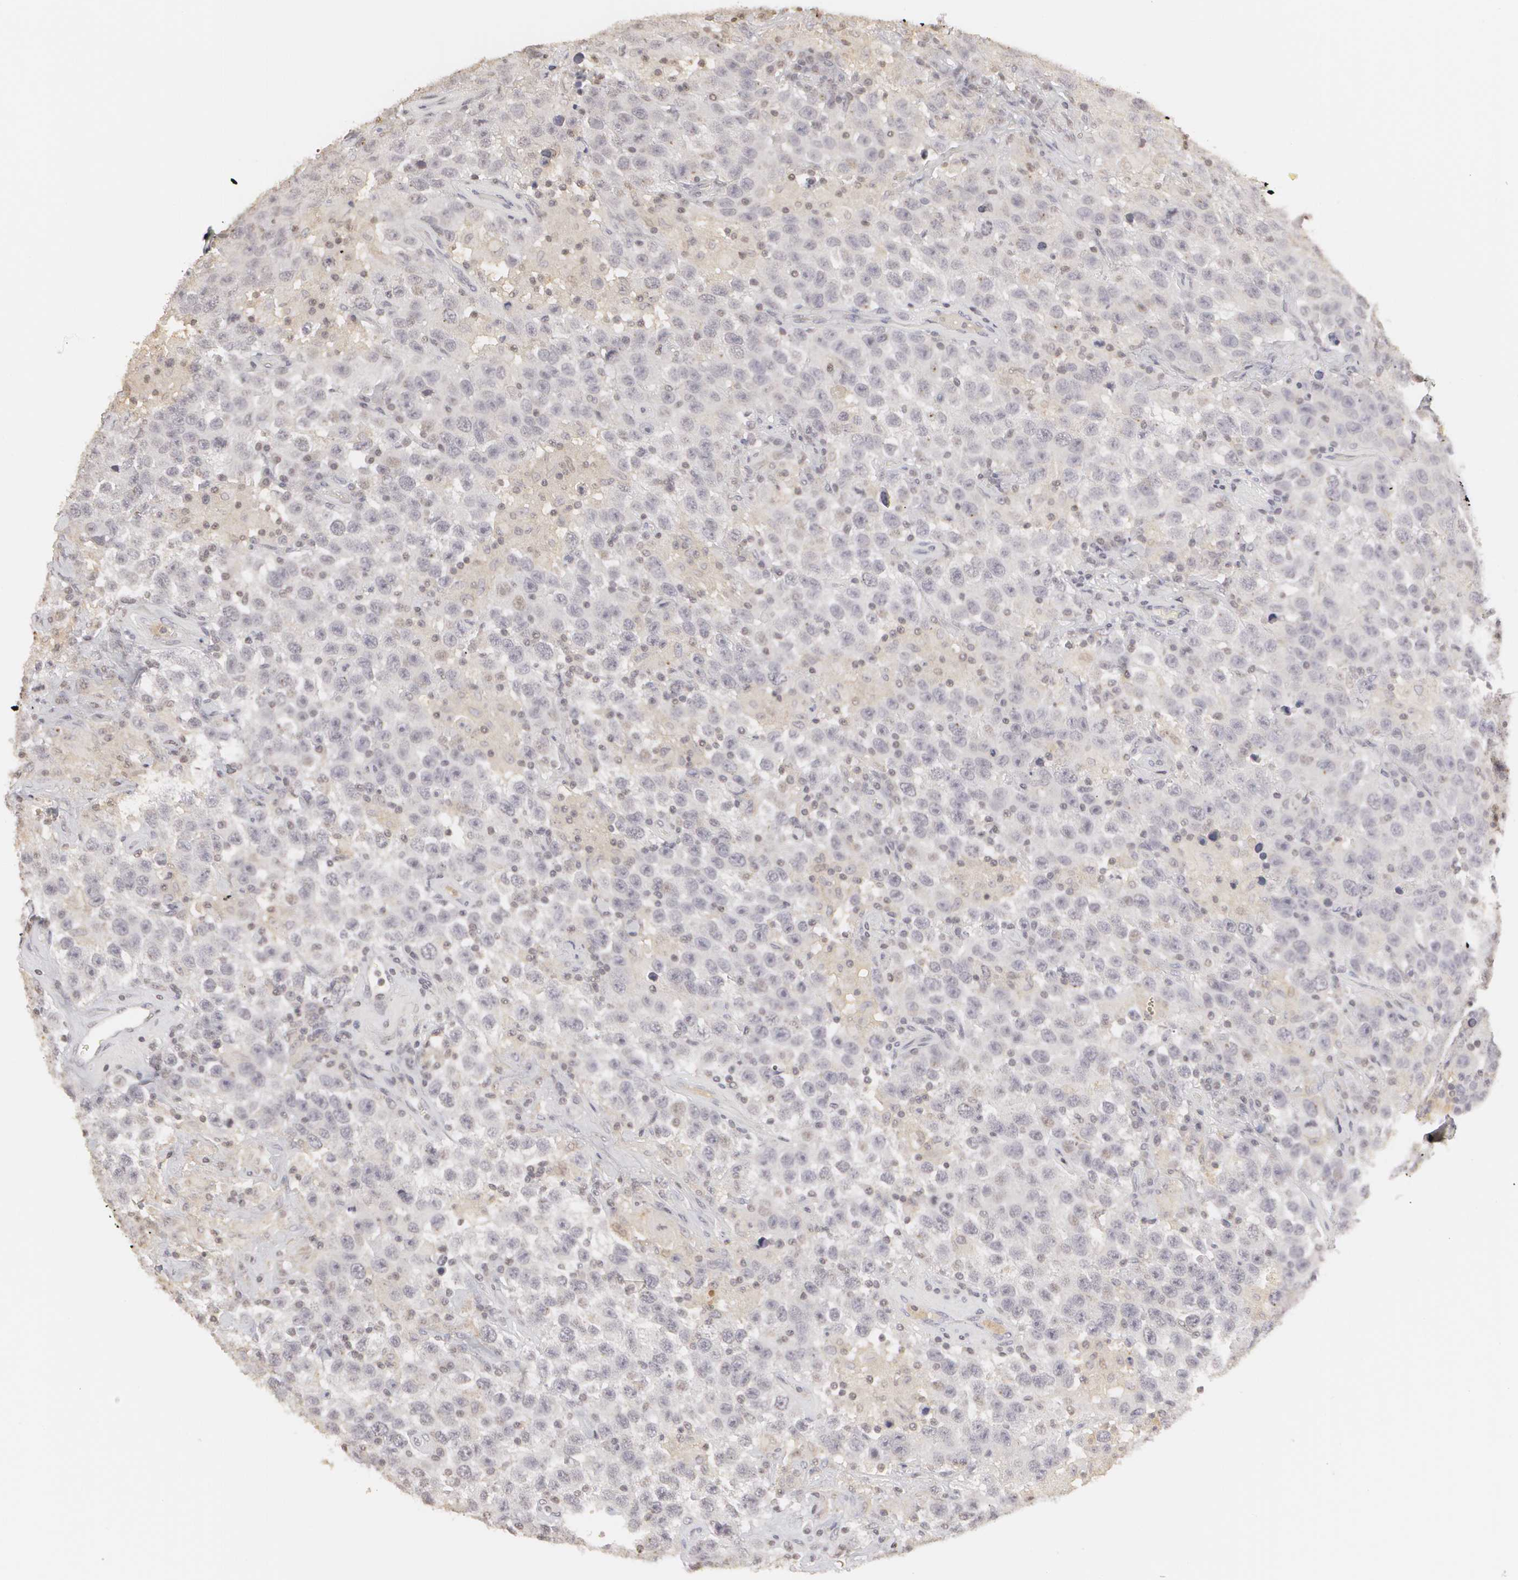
{"staining": {"intensity": "negative", "quantity": "none", "location": "none"}, "tissue": "testis cancer", "cell_type": "Tumor cells", "image_type": "cancer", "snomed": [{"axis": "morphology", "description": "Seminoma, NOS"}, {"axis": "topography", "description": "Testis"}], "caption": "This is a histopathology image of IHC staining of testis cancer, which shows no expression in tumor cells.", "gene": "CLDN2", "patient": {"sex": "male", "age": 41}}